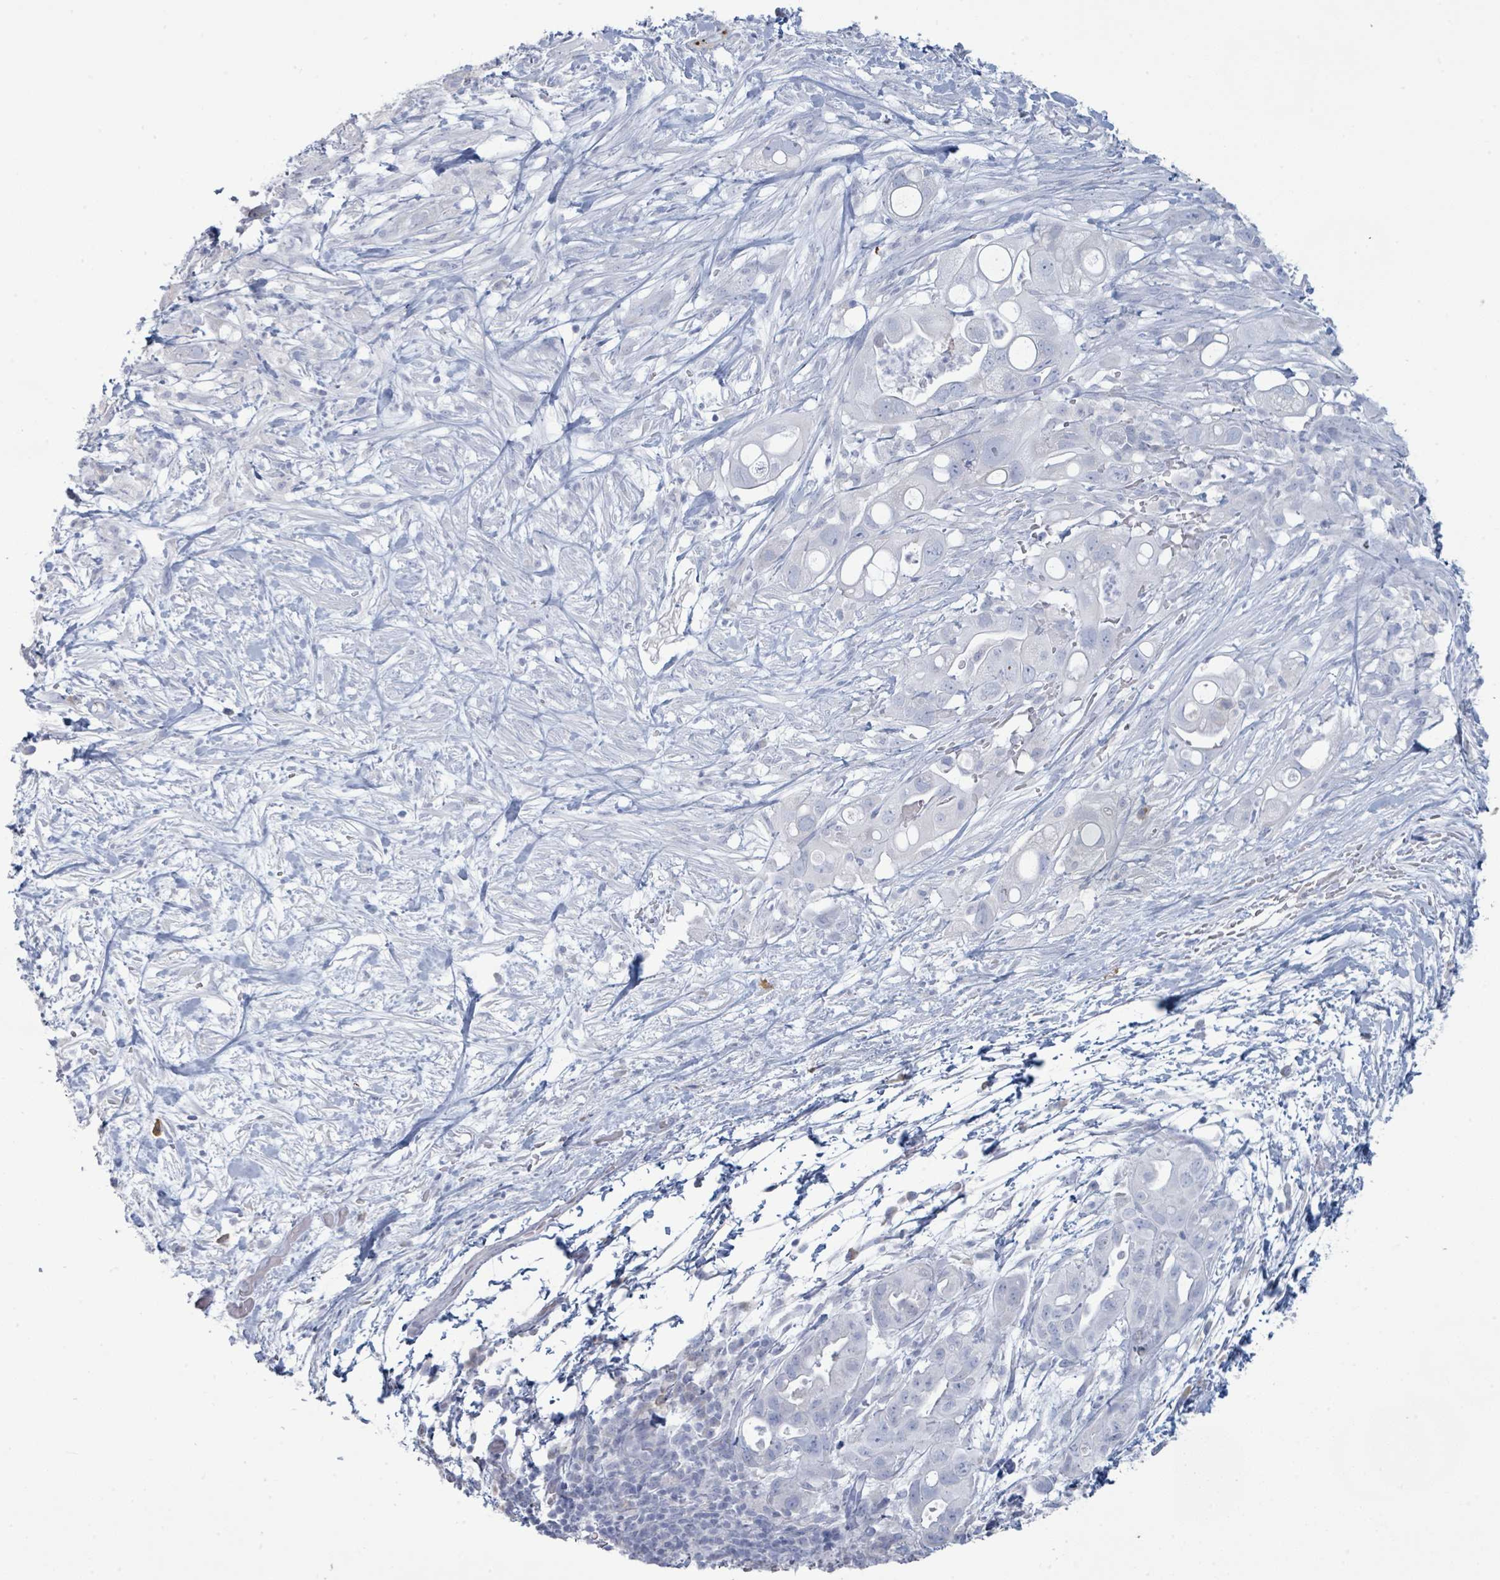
{"staining": {"intensity": "negative", "quantity": "none", "location": "none"}, "tissue": "pancreatic cancer", "cell_type": "Tumor cells", "image_type": "cancer", "snomed": [{"axis": "morphology", "description": "Adenocarcinoma, NOS"}, {"axis": "topography", "description": "Pancreas"}], "caption": "Tumor cells show no significant staining in pancreatic cancer (adenocarcinoma). (DAB (3,3'-diaminobenzidine) immunohistochemistry (IHC) visualized using brightfield microscopy, high magnification).", "gene": "PGA3", "patient": {"sex": "female", "age": 72}}